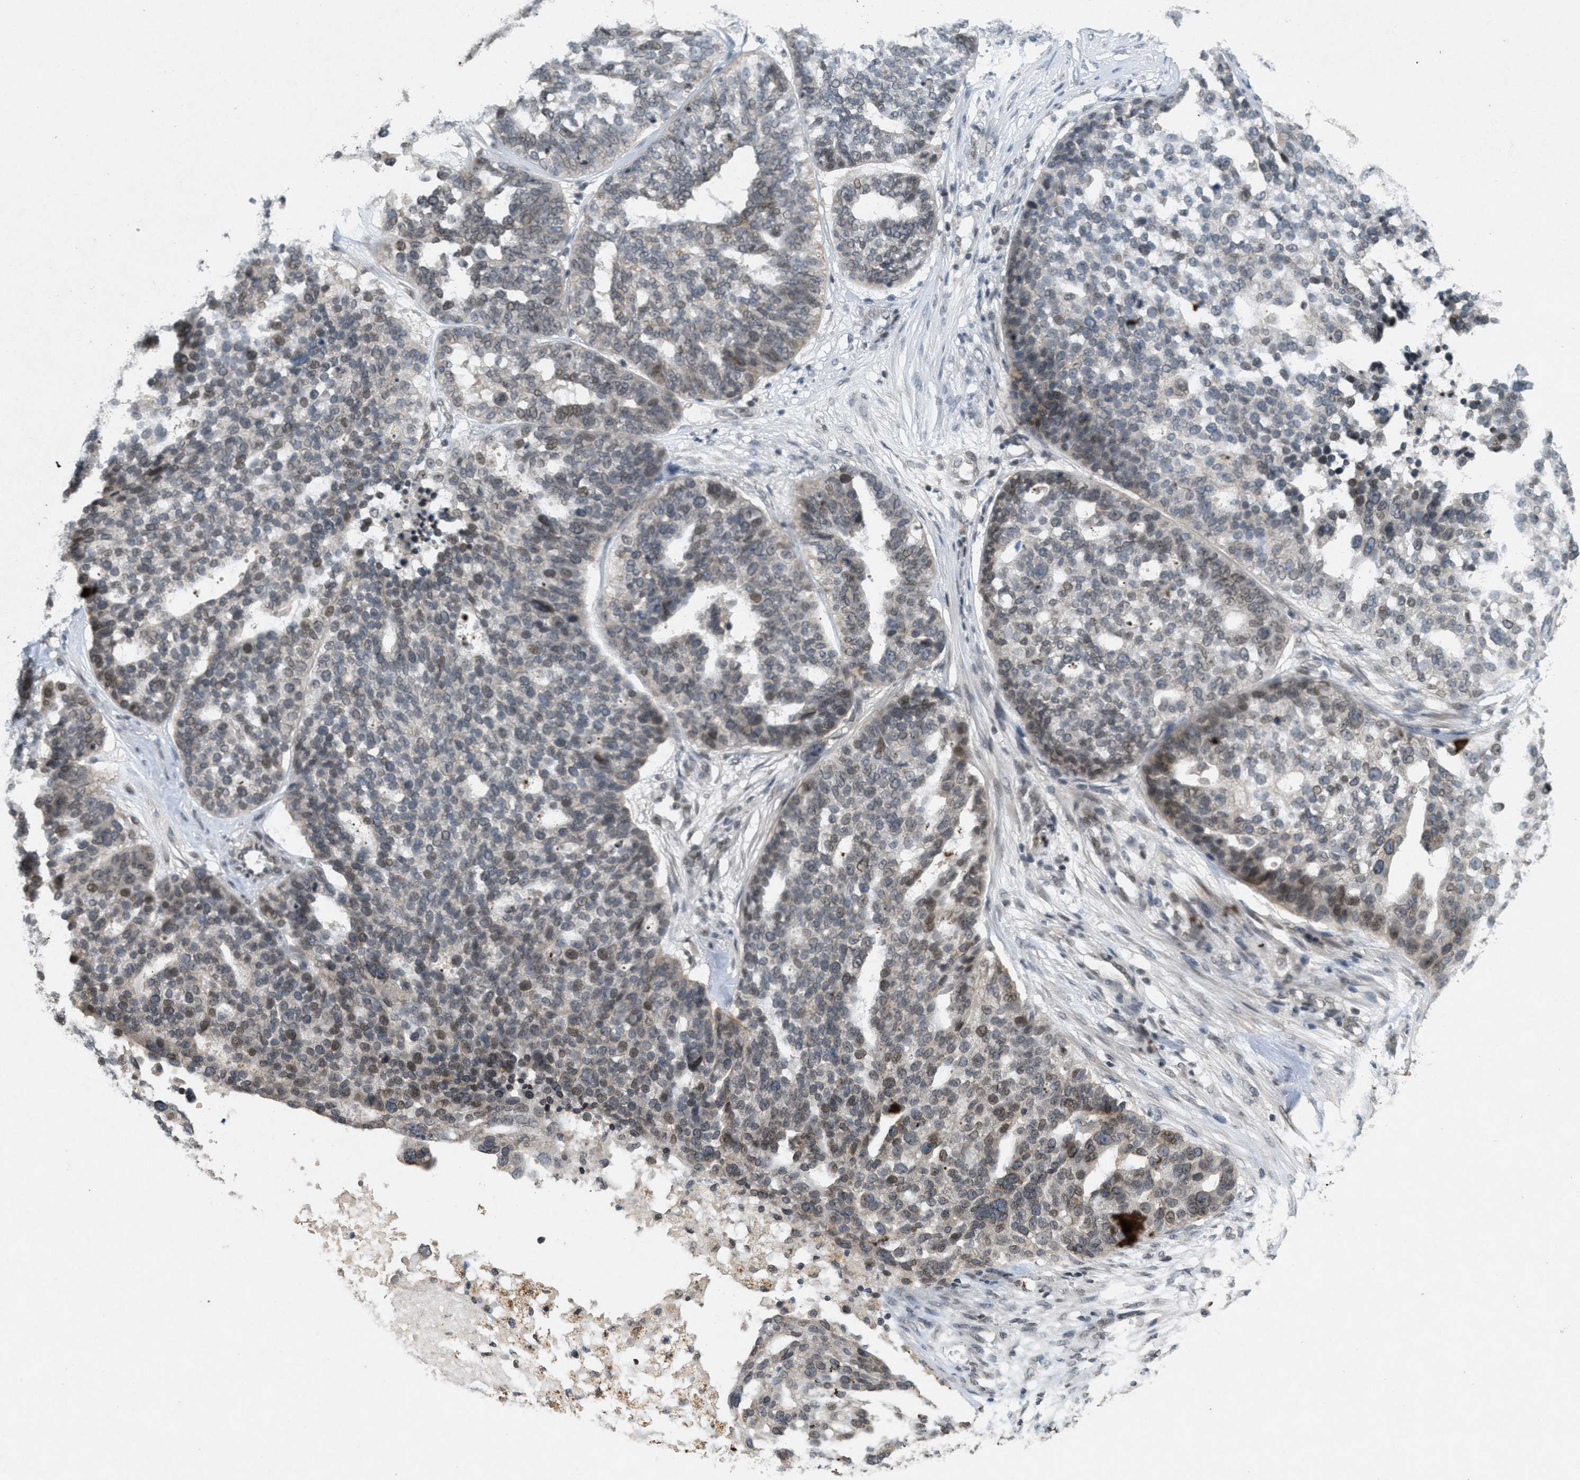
{"staining": {"intensity": "moderate", "quantity": "<25%", "location": "nuclear"}, "tissue": "ovarian cancer", "cell_type": "Tumor cells", "image_type": "cancer", "snomed": [{"axis": "morphology", "description": "Cystadenocarcinoma, serous, NOS"}, {"axis": "topography", "description": "Ovary"}], "caption": "Protein staining of ovarian serous cystadenocarcinoma tissue exhibits moderate nuclear positivity in about <25% of tumor cells.", "gene": "ABHD6", "patient": {"sex": "female", "age": 59}}